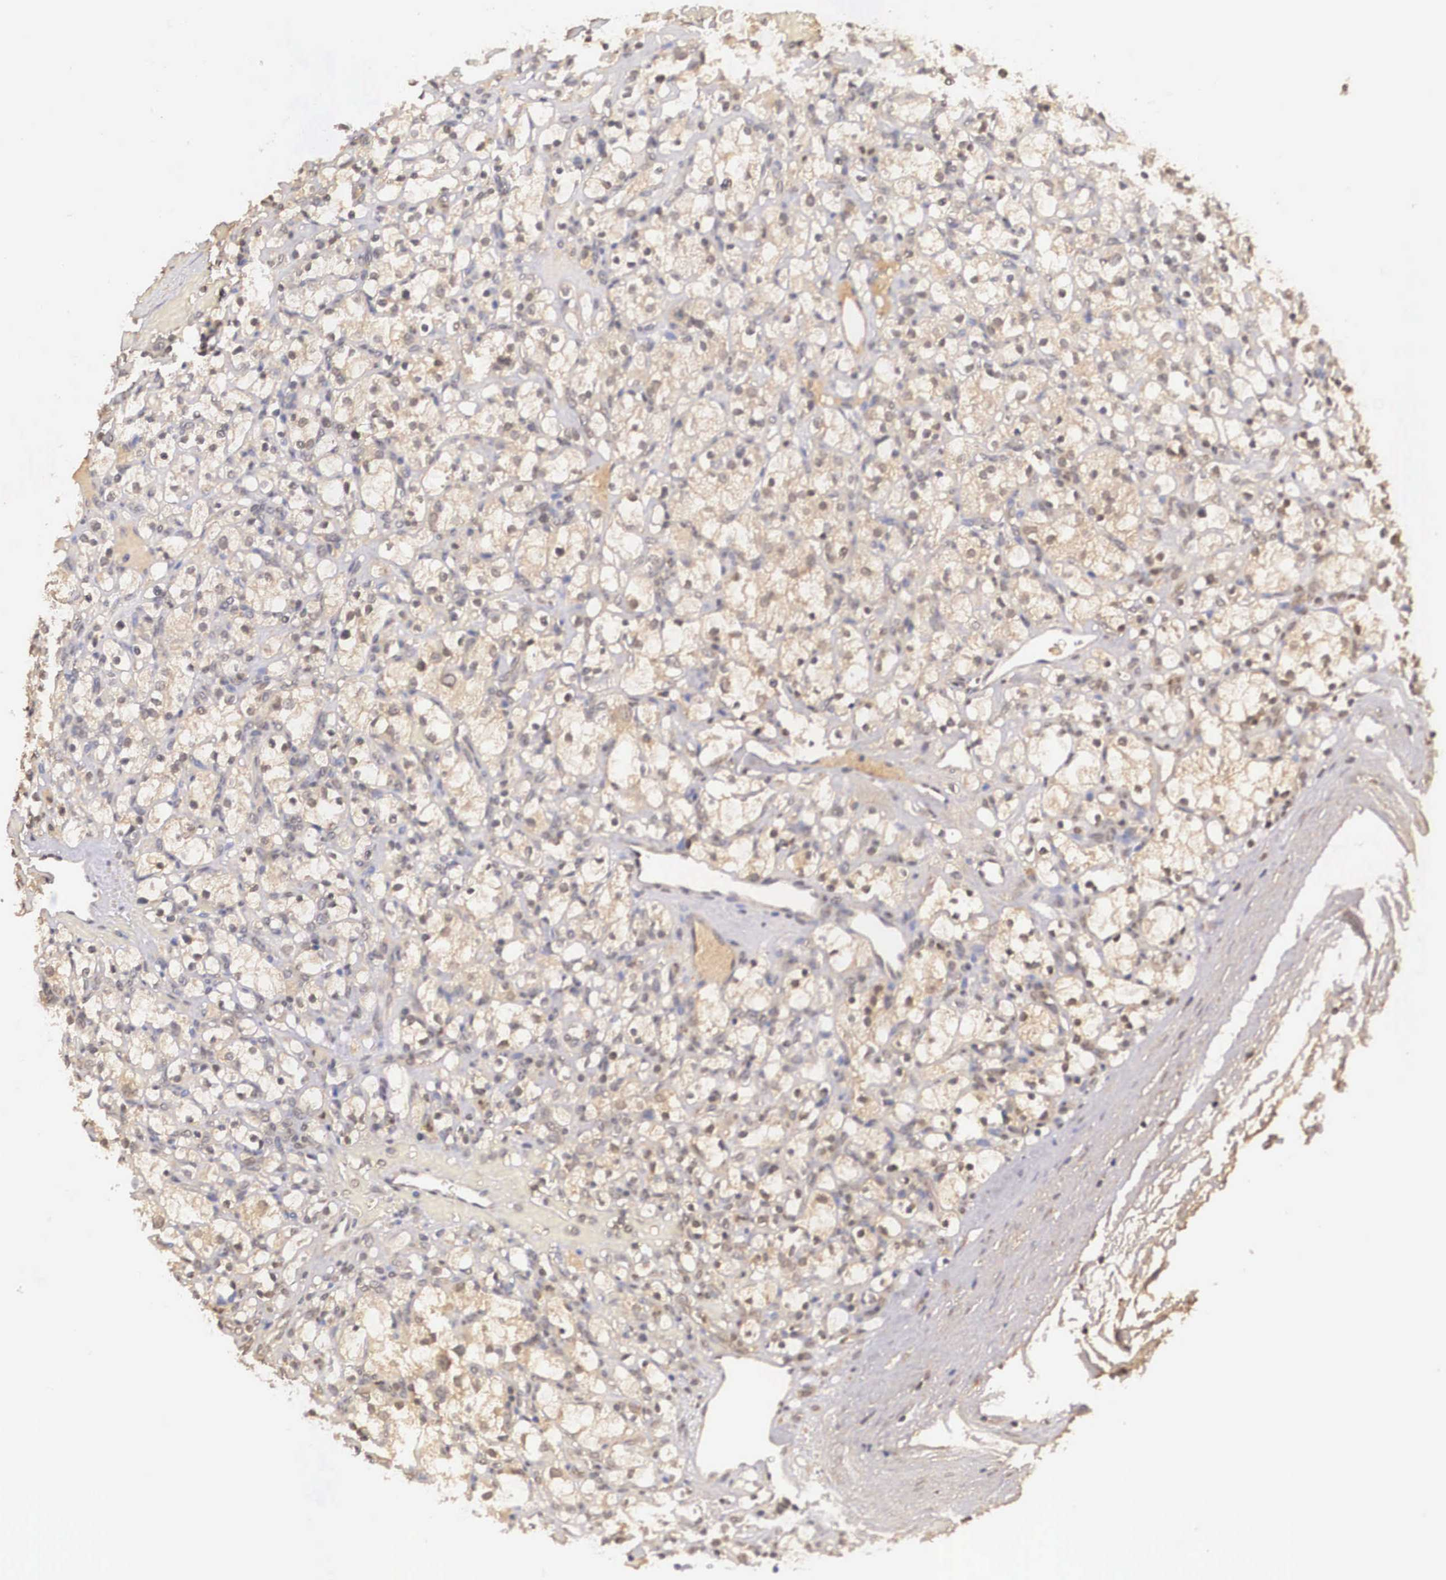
{"staining": {"intensity": "negative", "quantity": "none", "location": "none"}, "tissue": "renal cancer", "cell_type": "Tumor cells", "image_type": "cancer", "snomed": [{"axis": "morphology", "description": "Adenocarcinoma, NOS"}, {"axis": "topography", "description": "Kidney"}], "caption": "High power microscopy image of an immunohistochemistry (IHC) micrograph of renal cancer, revealing no significant expression in tumor cells.", "gene": "BCL6", "patient": {"sex": "female", "age": 83}}